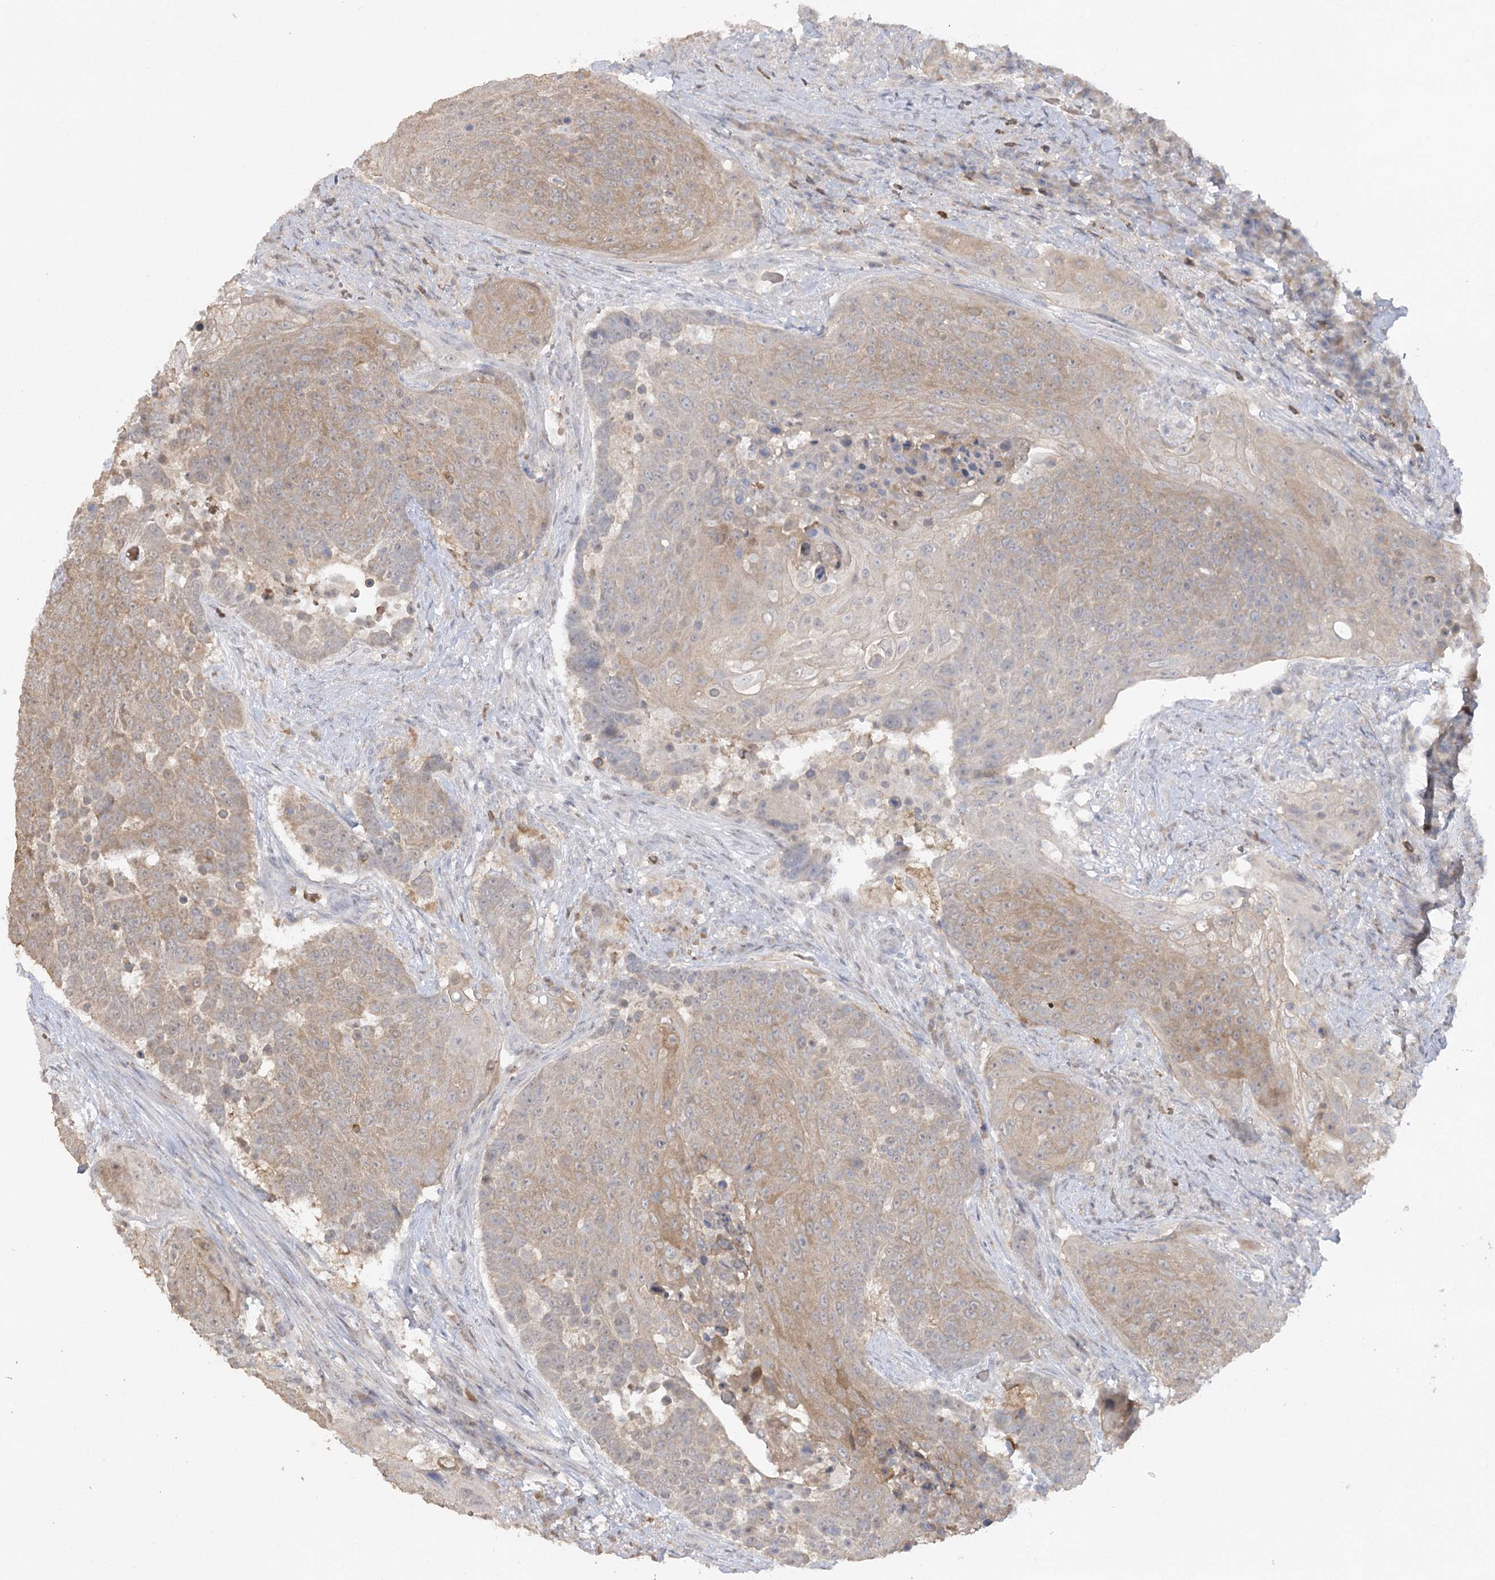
{"staining": {"intensity": "moderate", "quantity": ">75%", "location": "cytoplasmic/membranous"}, "tissue": "urothelial cancer", "cell_type": "Tumor cells", "image_type": "cancer", "snomed": [{"axis": "morphology", "description": "Urothelial carcinoma, High grade"}, {"axis": "topography", "description": "Urinary bladder"}], "caption": "Immunohistochemical staining of urothelial carcinoma (high-grade) shows moderate cytoplasmic/membranous protein staining in about >75% of tumor cells.", "gene": "TRAF3IP1", "patient": {"sex": "female", "age": 63}}